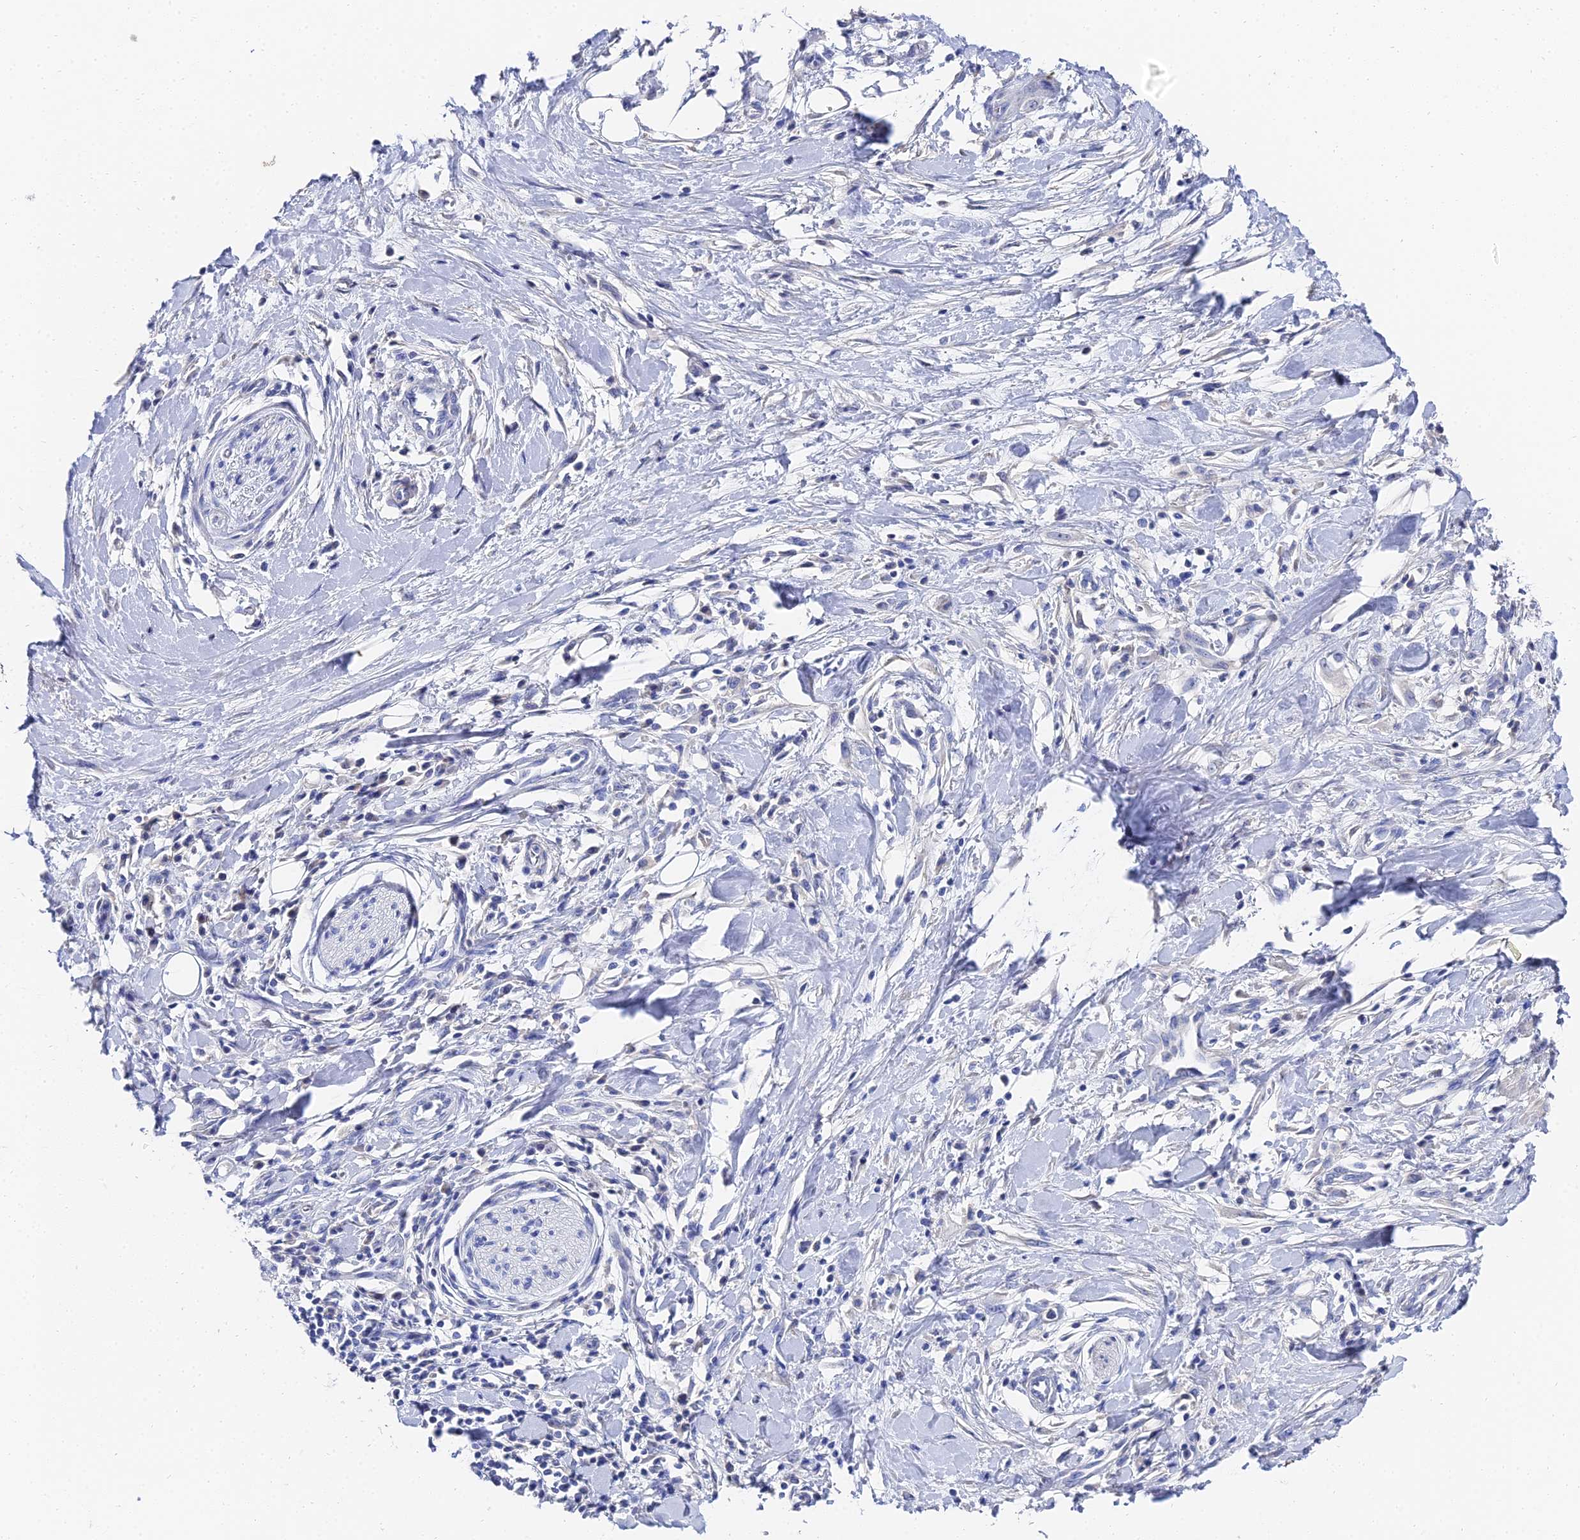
{"staining": {"intensity": "negative", "quantity": "none", "location": "none"}, "tissue": "stomach cancer", "cell_type": "Tumor cells", "image_type": "cancer", "snomed": [{"axis": "morphology", "description": "Normal tissue, NOS"}, {"axis": "morphology", "description": "Adenocarcinoma, NOS"}, {"axis": "topography", "description": "Stomach"}], "caption": "Adenocarcinoma (stomach) was stained to show a protein in brown. There is no significant expression in tumor cells.", "gene": "KRT17", "patient": {"sex": "female", "age": 64}}